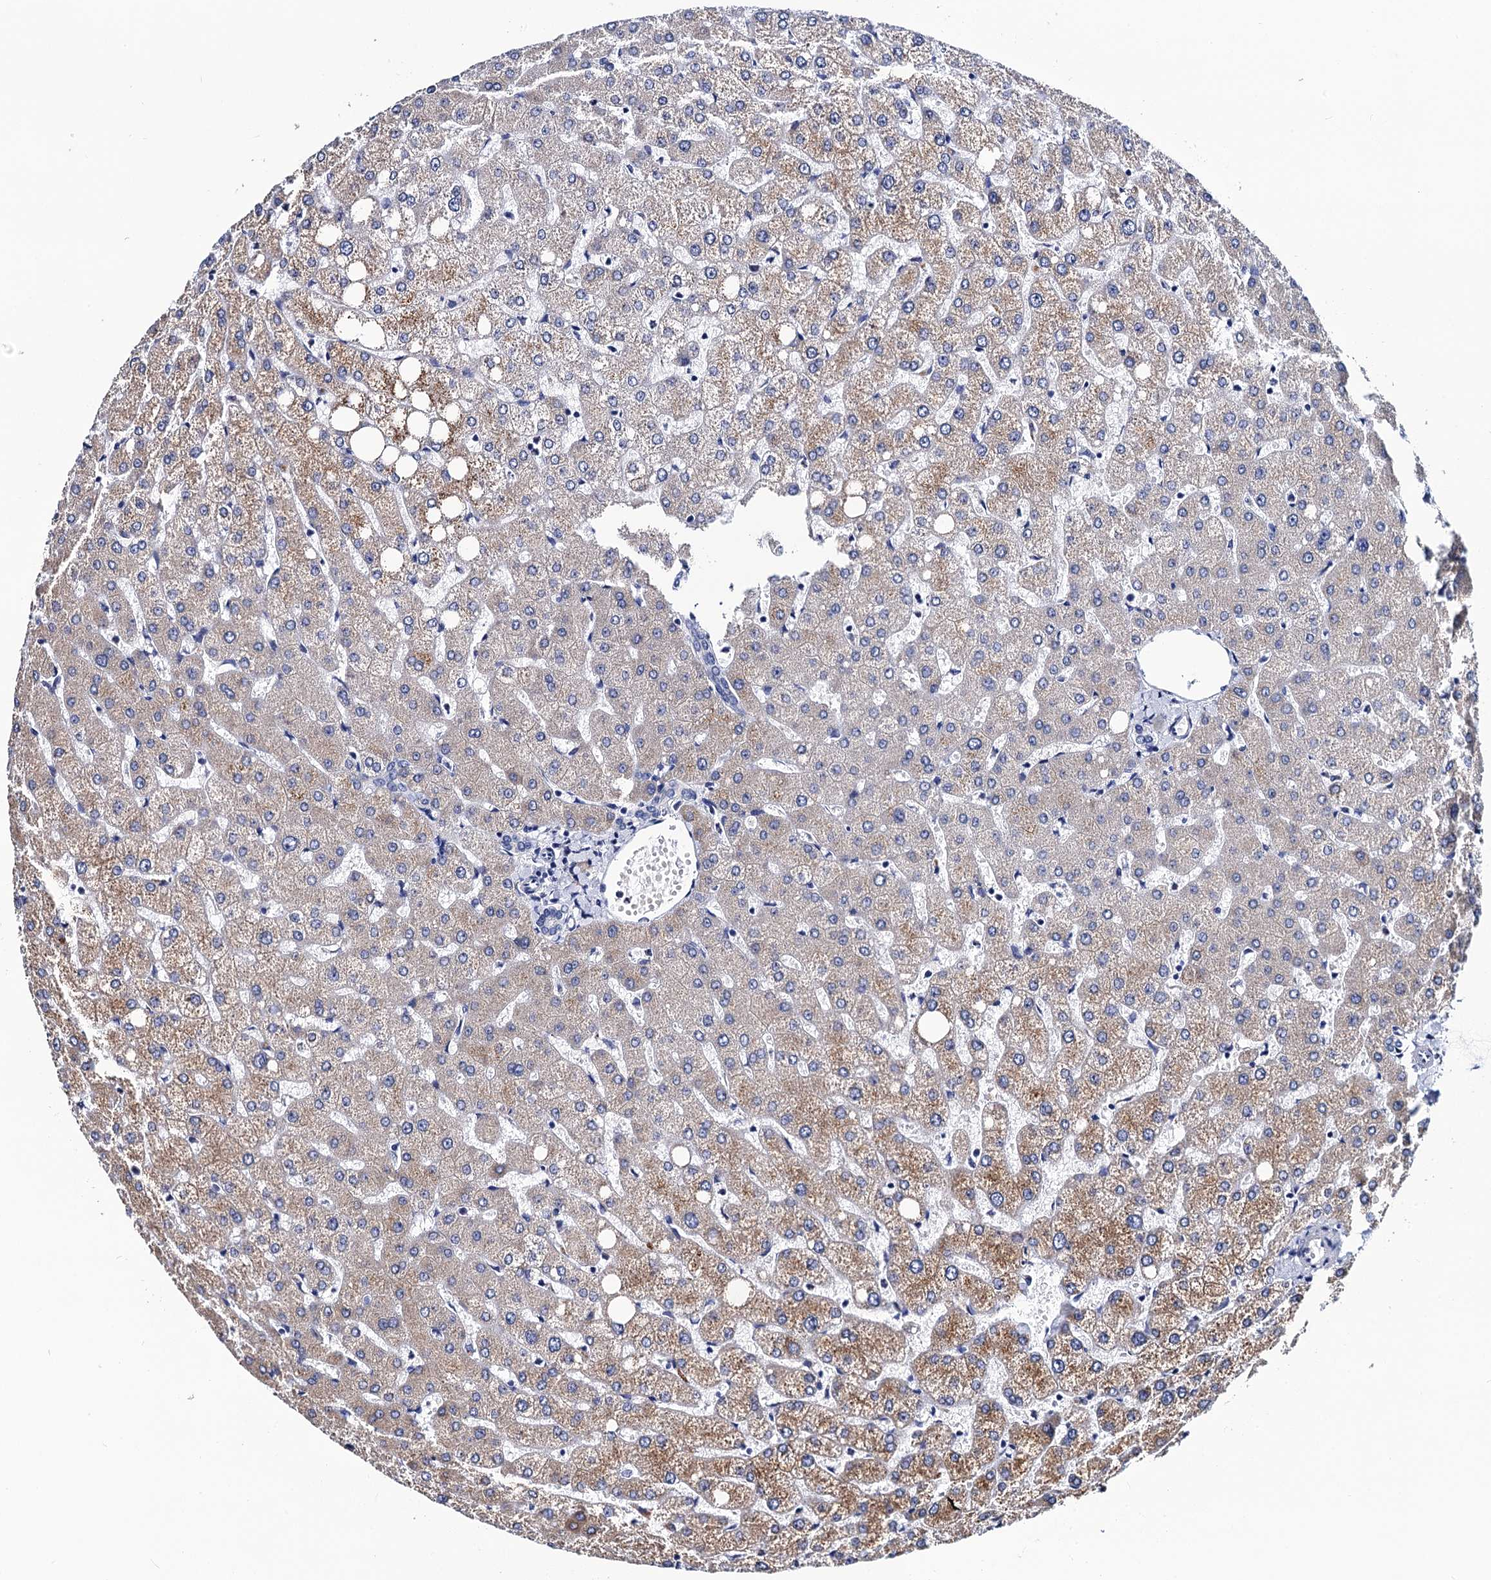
{"staining": {"intensity": "negative", "quantity": "none", "location": "none"}, "tissue": "liver", "cell_type": "Cholangiocytes", "image_type": "normal", "snomed": [{"axis": "morphology", "description": "Normal tissue, NOS"}, {"axis": "topography", "description": "Liver"}], "caption": "Histopathology image shows no significant protein positivity in cholangiocytes of benign liver.", "gene": "SLC7A10", "patient": {"sex": "female", "age": 54}}